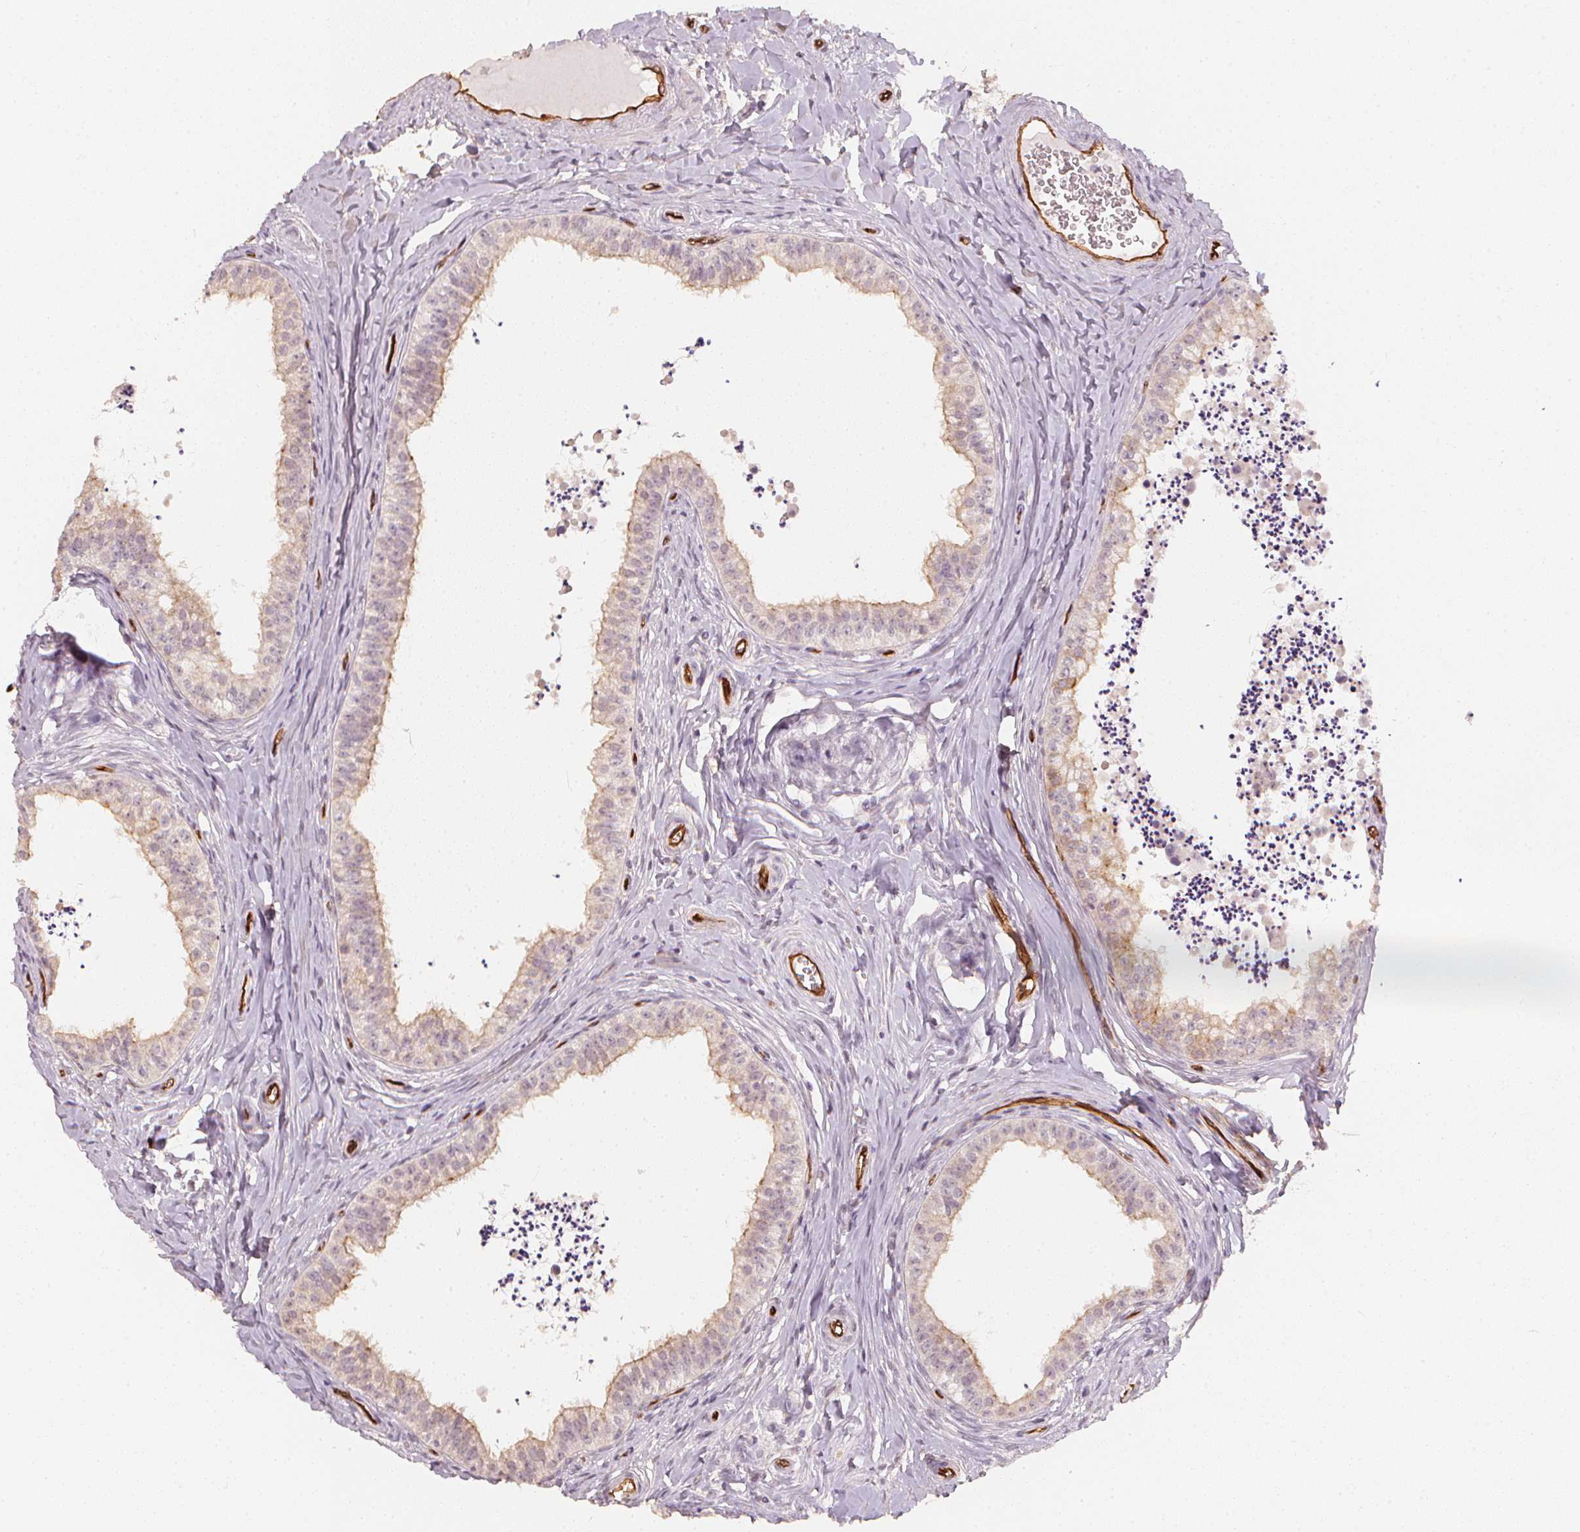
{"staining": {"intensity": "moderate", "quantity": "<25%", "location": "cytoplasmic/membranous"}, "tissue": "epididymis", "cell_type": "Glandular cells", "image_type": "normal", "snomed": [{"axis": "morphology", "description": "Normal tissue, NOS"}, {"axis": "topography", "description": "Epididymis"}], "caption": "Protein staining by IHC shows moderate cytoplasmic/membranous staining in about <25% of glandular cells in normal epididymis.", "gene": "CIB1", "patient": {"sex": "male", "age": 24}}